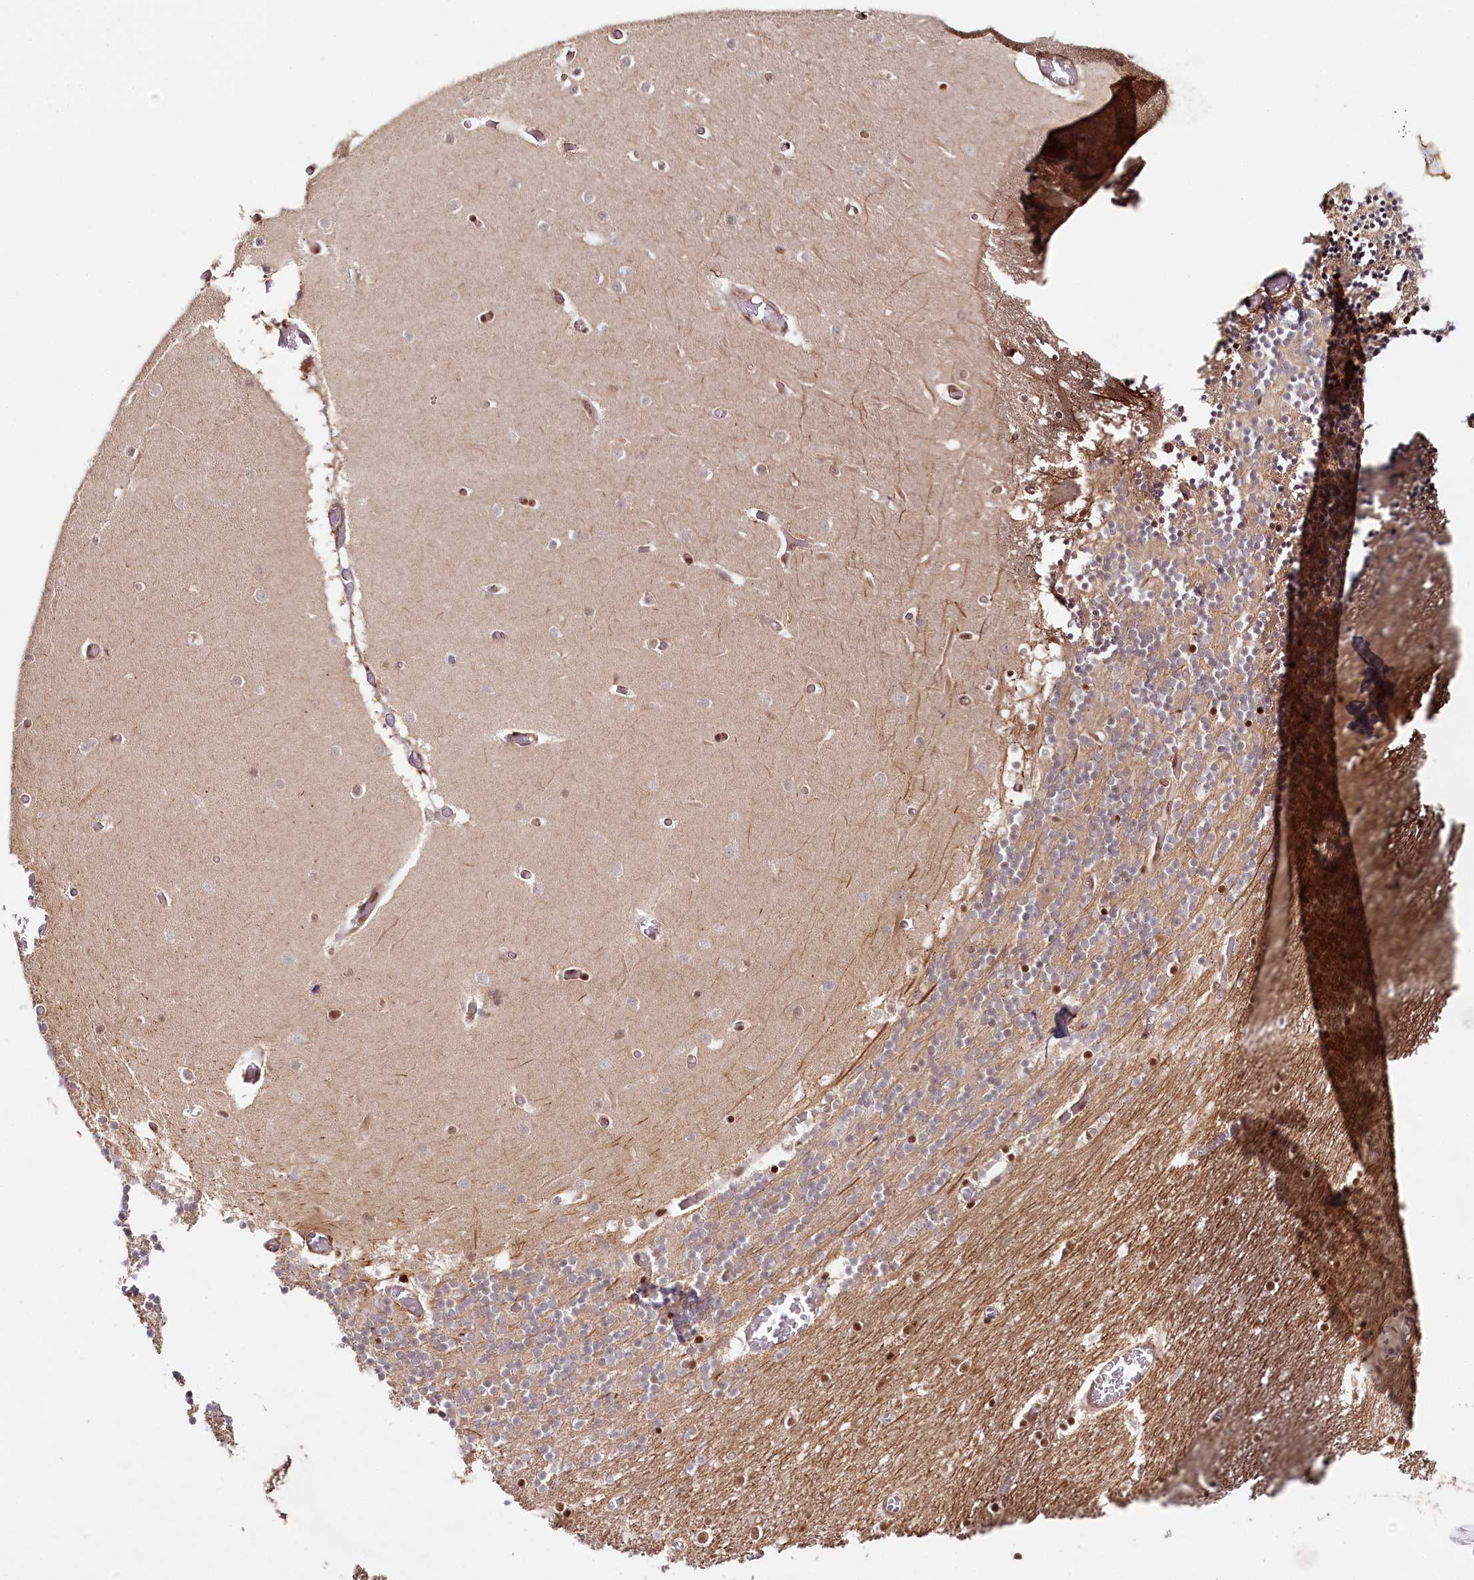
{"staining": {"intensity": "moderate", "quantity": "25%-75%", "location": "cytoplasmic/membranous,nuclear"}, "tissue": "cerebellum", "cell_type": "Cells in granular layer", "image_type": "normal", "snomed": [{"axis": "morphology", "description": "Normal tissue, NOS"}, {"axis": "topography", "description": "Cerebellum"}], "caption": "The micrograph demonstrates immunohistochemical staining of unremarkable cerebellum. There is moderate cytoplasmic/membranous,nuclear expression is identified in approximately 25%-75% of cells in granular layer.", "gene": "CCDC65", "patient": {"sex": "female", "age": 28}}